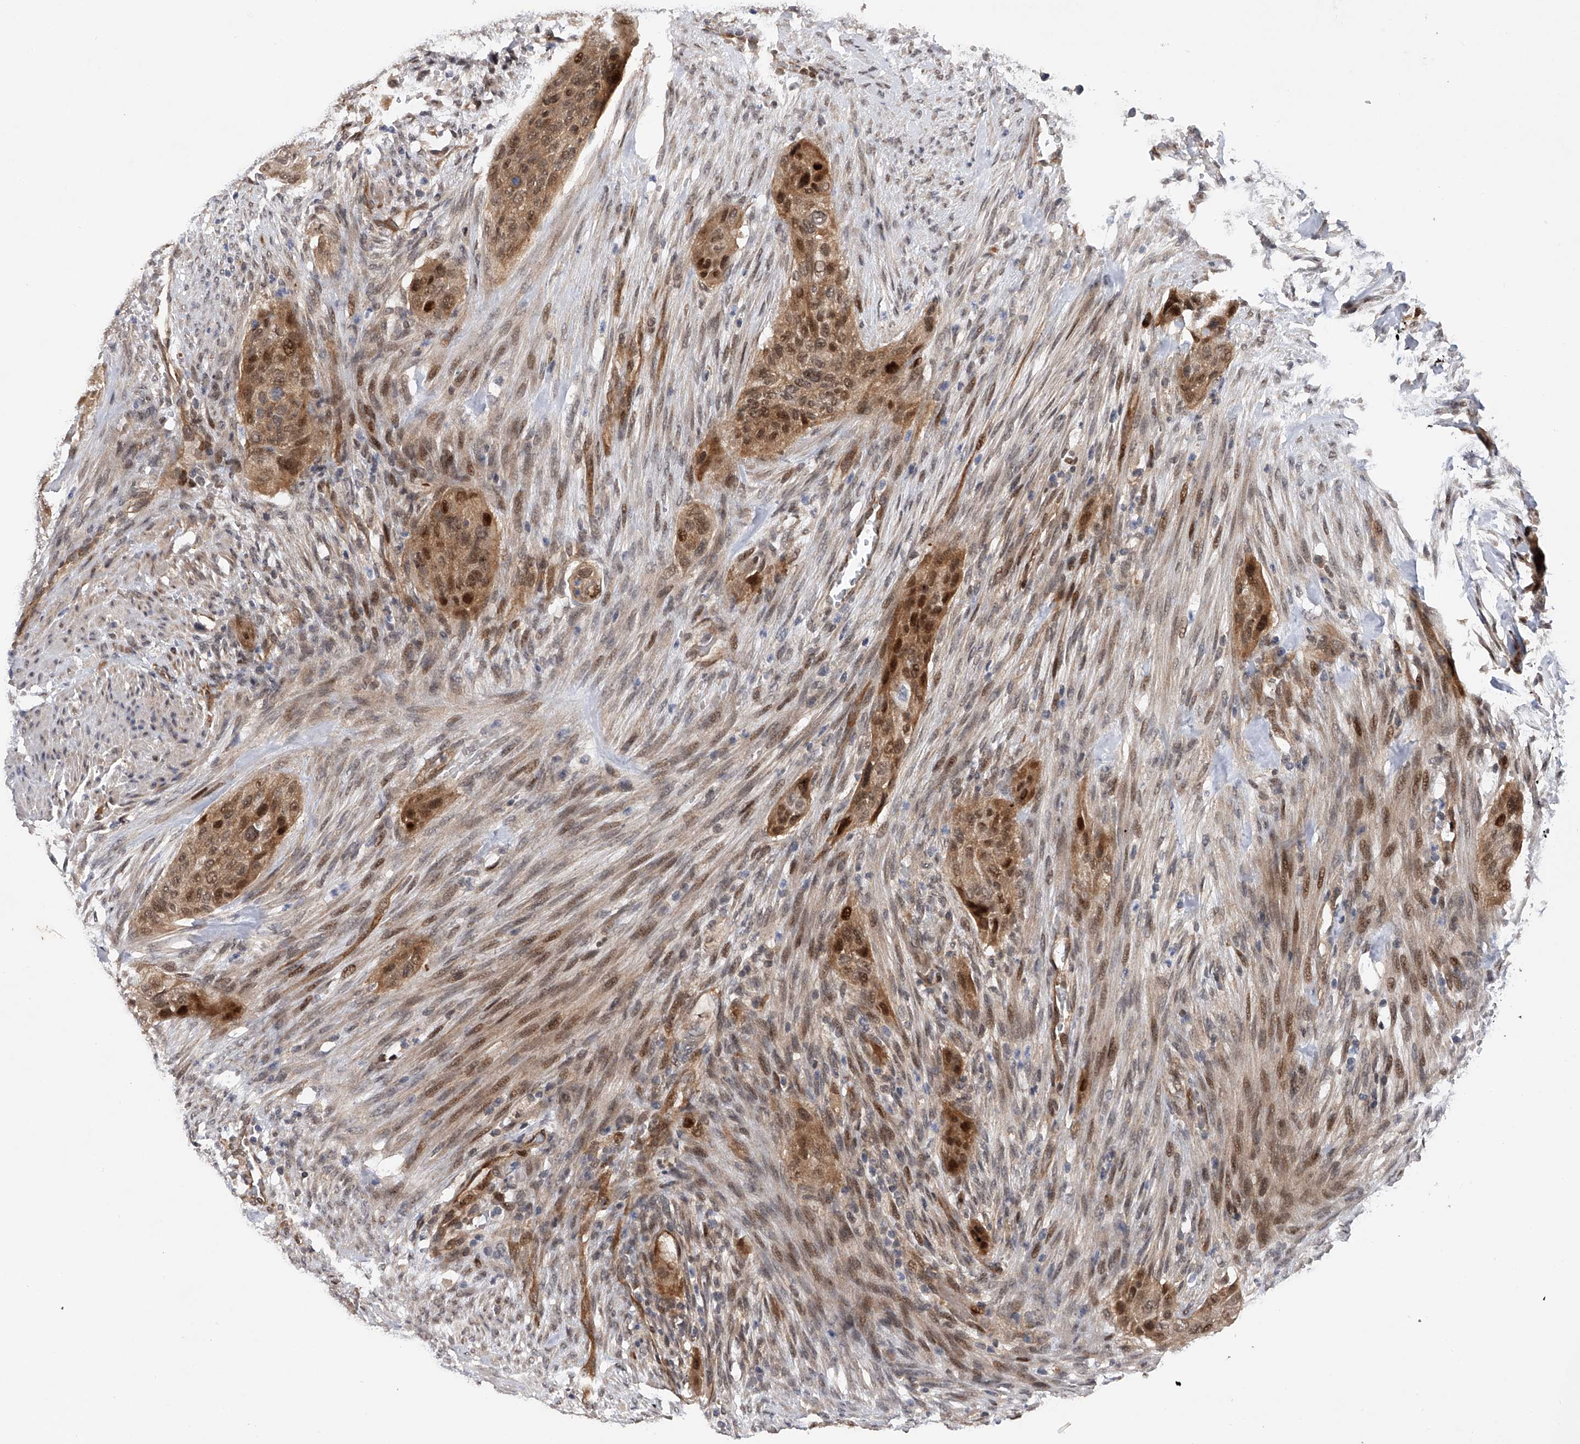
{"staining": {"intensity": "moderate", "quantity": ">75%", "location": "cytoplasmic/membranous,nuclear"}, "tissue": "urothelial cancer", "cell_type": "Tumor cells", "image_type": "cancer", "snomed": [{"axis": "morphology", "description": "Urothelial carcinoma, High grade"}, {"axis": "topography", "description": "Urinary bladder"}], "caption": "IHC (DAB) staining of human urothelial carcinoma (high-grade) exhibits moderate cytoplasmic/membranous and nuclear protein expression in about >75% of tumor cells. (brown staining indicates protein expression, while blue staining denotes nuclei).", "gene": "RWDD2A", "patient": {"sex": "male", "age": 35}}